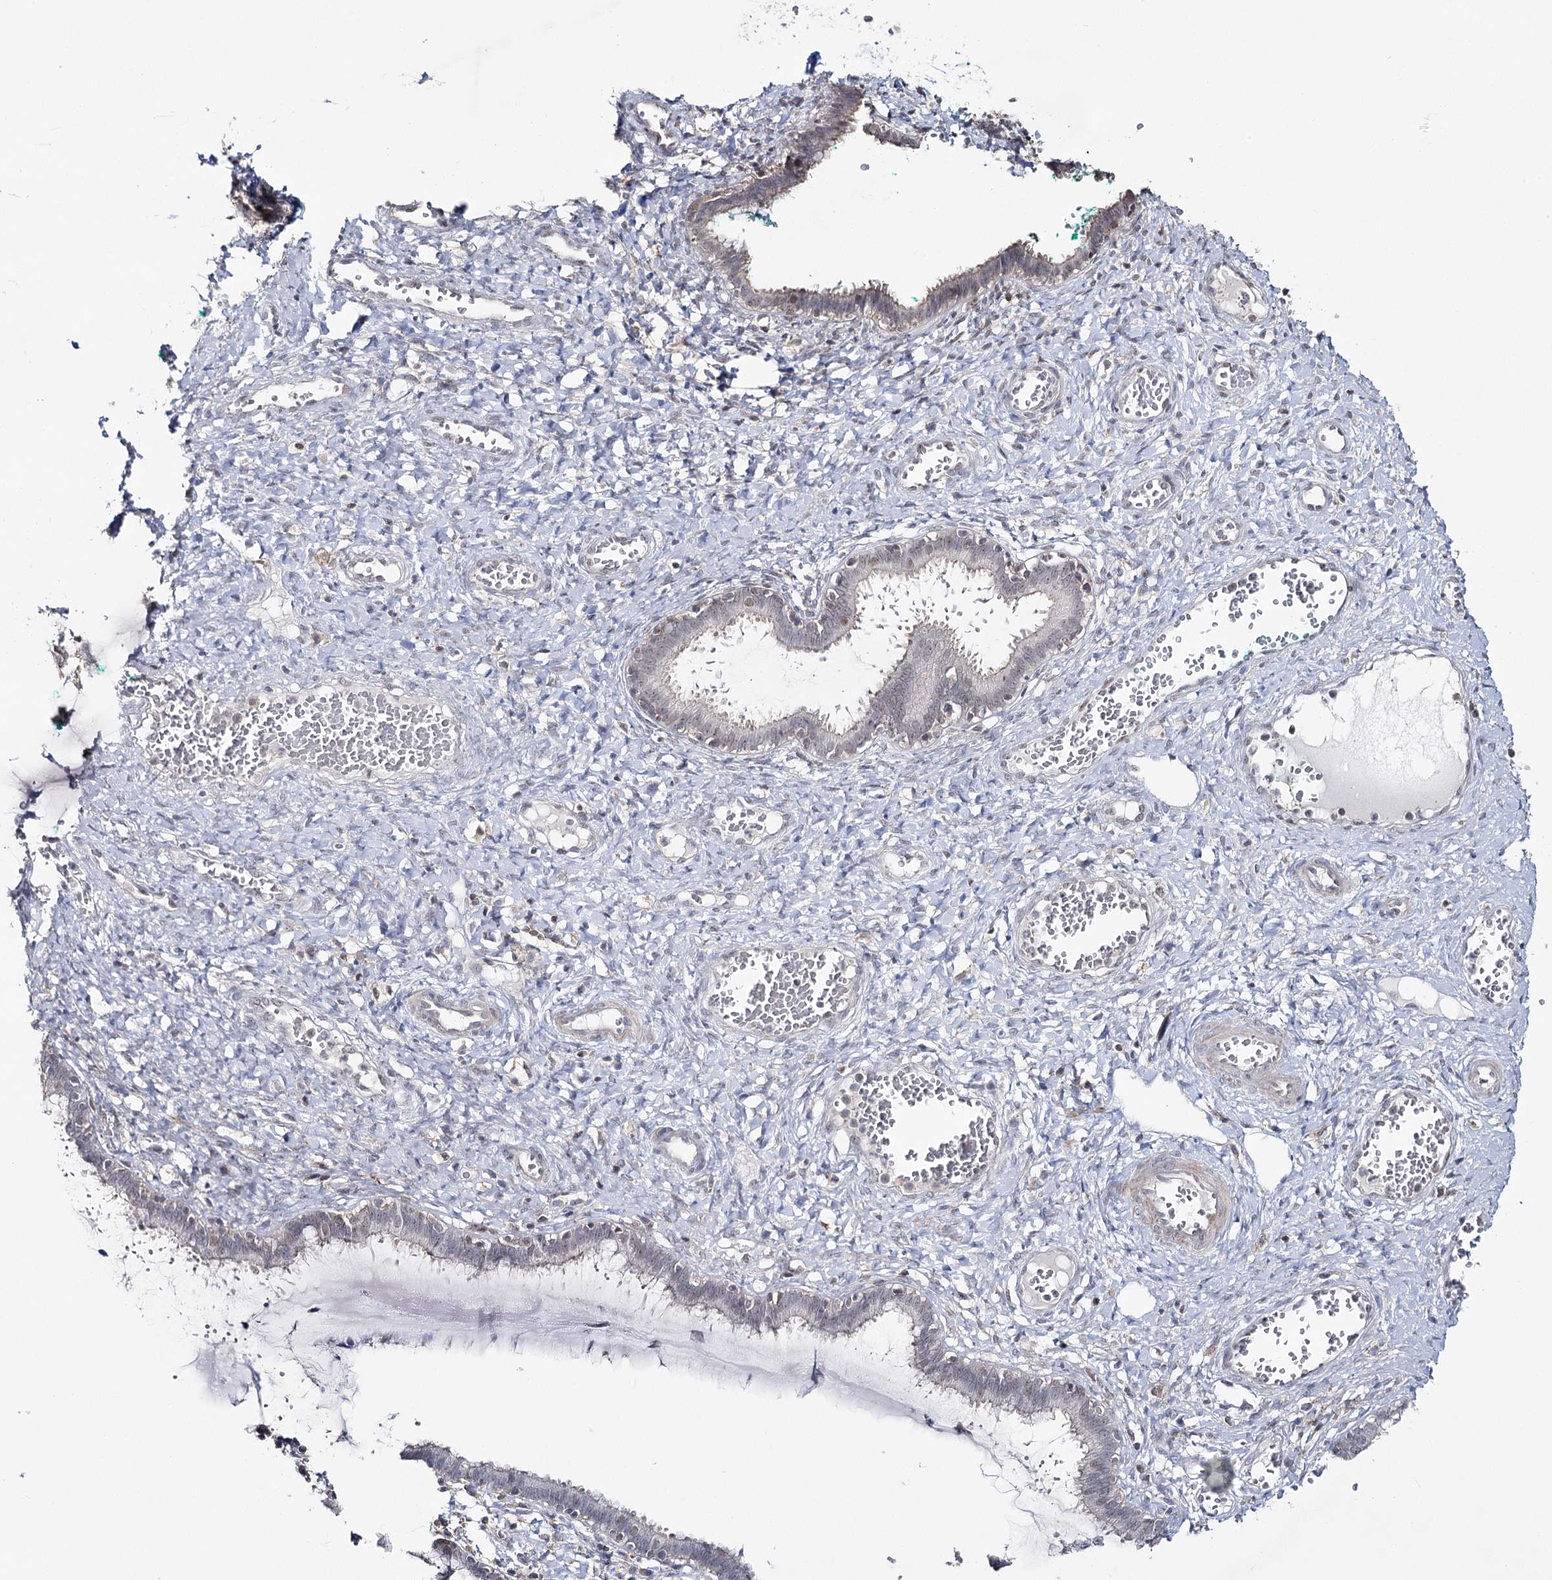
{"staining": {"intensity": "negative", "quantity": "none", "location": "none"}, "tissue": "cervix", "cell_type": "Glandular cells", "image_type": "normal", "snomed": [{"axis": "morphology", "description": "Normal tissue, NOS"}, {"axis": "morphology", "description": "Adenocarcinoma, NOS"}, {"axis": "topography", "description": "Cervix"}], "caption": "Cervix was stained to show a protein in brown. There is no significant positivity in glandular cells. (DAB IHC, high magnification).", "gene": "ZC3H8", "patient": {"sex": "female", "age": 29}}